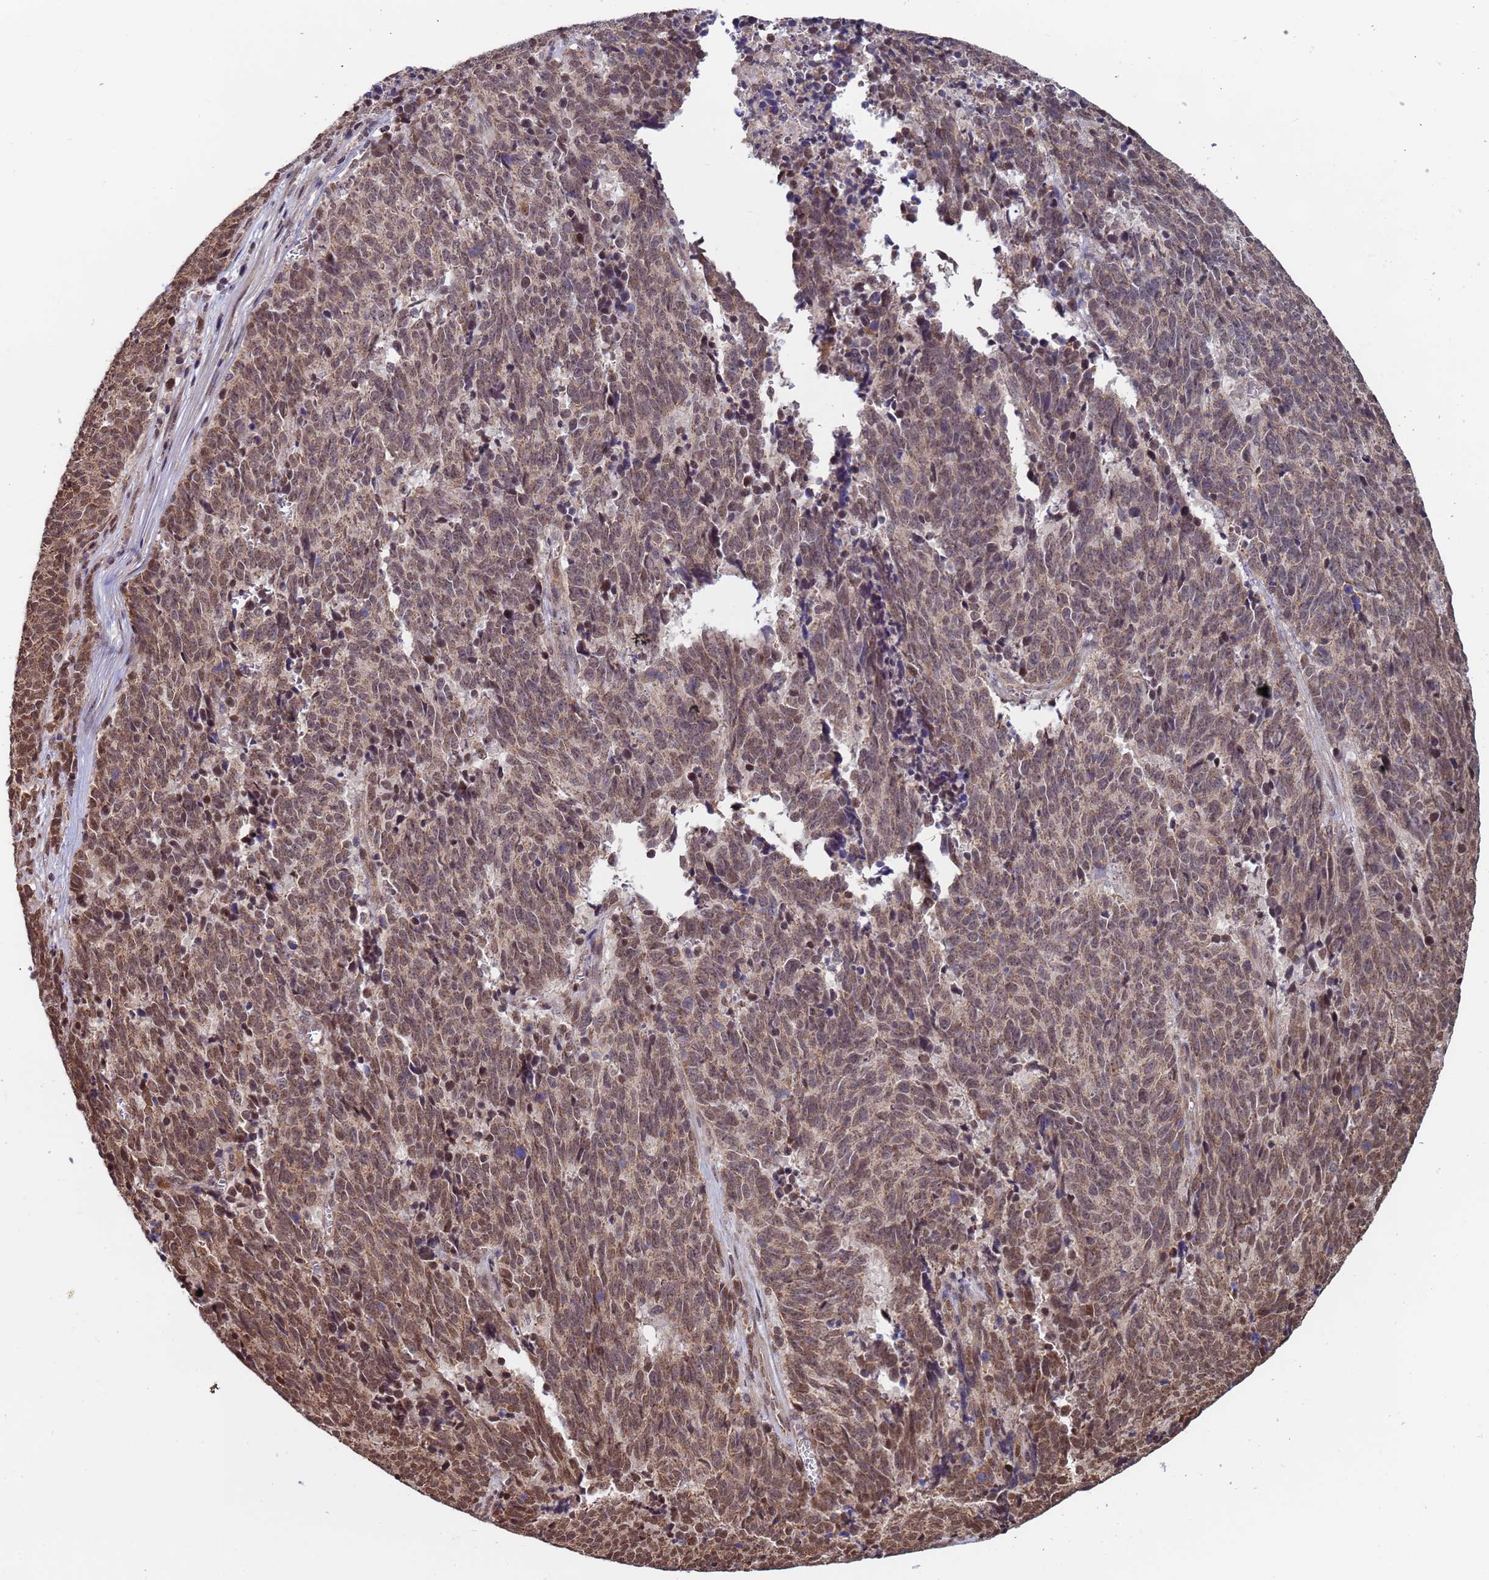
{"staining": {"intensity": "moderate", "quantity": "25%-75%", "location": "nuclear"}, "tissue": "cervical cancer", "cell_type": "Tumor cells", "image_type": "cancer", "snomed": [{"axis": "morphology", "description": "Squamous cell carcinoma, NOS"}, {"axis": "topography", "description": "Cervix"}], "caption": "Squamous cell carcinoma (cervical) was stained to show a protein in brown. There is medium levels of moderate nuclear positivity in about 25%-75% of tumor cells. Using DAB (3,3'-diaminobenzidine) (brown) and hematoxylin (blue) stains, captured at high magnification using brightfield microscopy.", "gene": "DENND2B", "patient": {"sex": "female", "age": 29}}